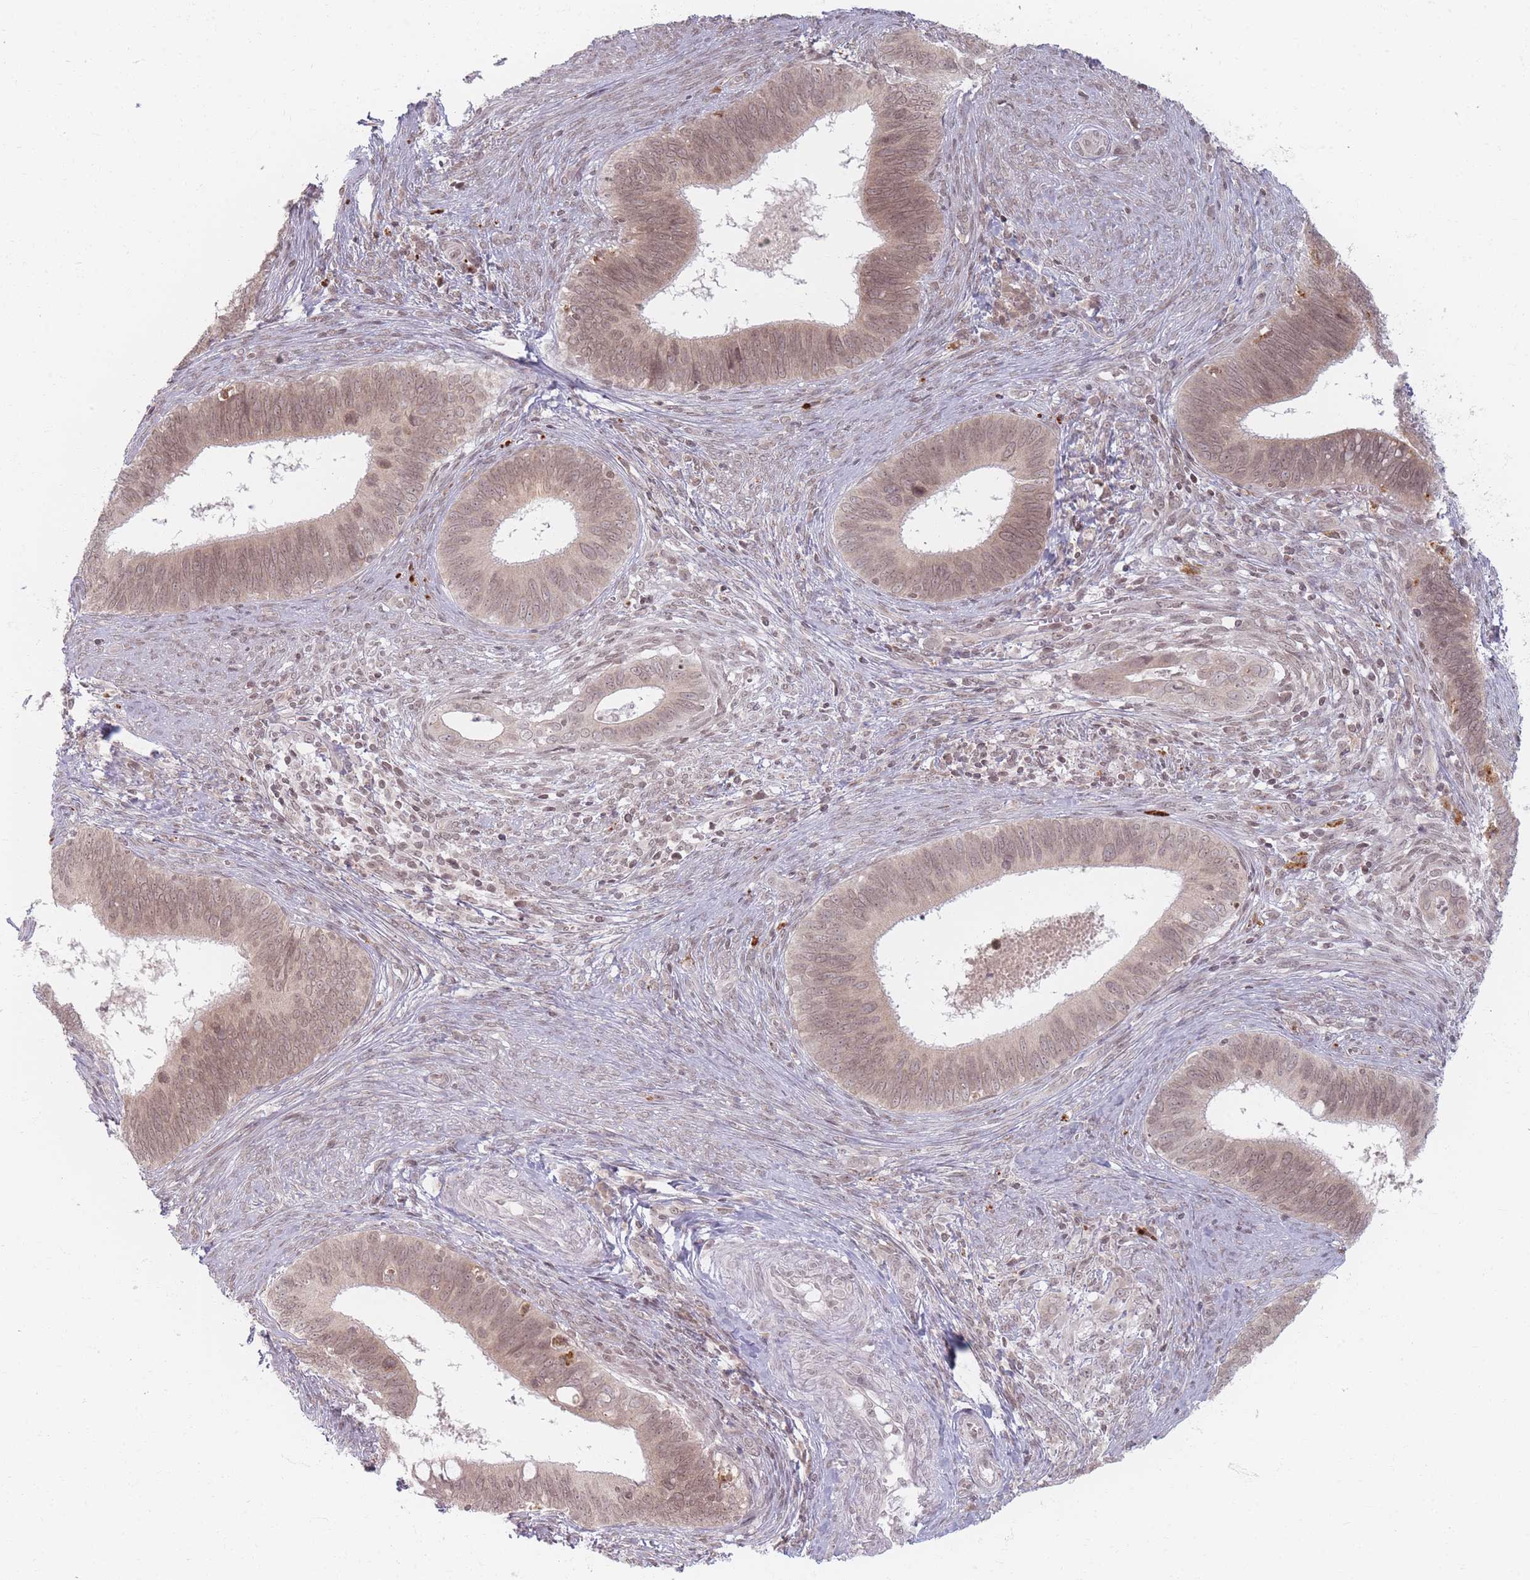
{"staining": {"intensity": "weak", "quantity": ">75%", "location": "cytoplasmic/membranous,nuclear"}, "tissue": "cervical cancer", "cell_type": "Tumor cells", "image_type": "cancer", "snomed": [{"axis": "morphology", "description": "Adenocarcinoma, NOS"}, {"axis": "topography", "description": "Cervix"}], "caption": "Human adenocarcinoma (cervical) stained with a brown dye demonstrates weak cytoplasmic/membranous and nuclear positive expression in about >75% of tumor cells.", "gene": "SPATA45", "patient": {"sex": "female", "age": 42}}